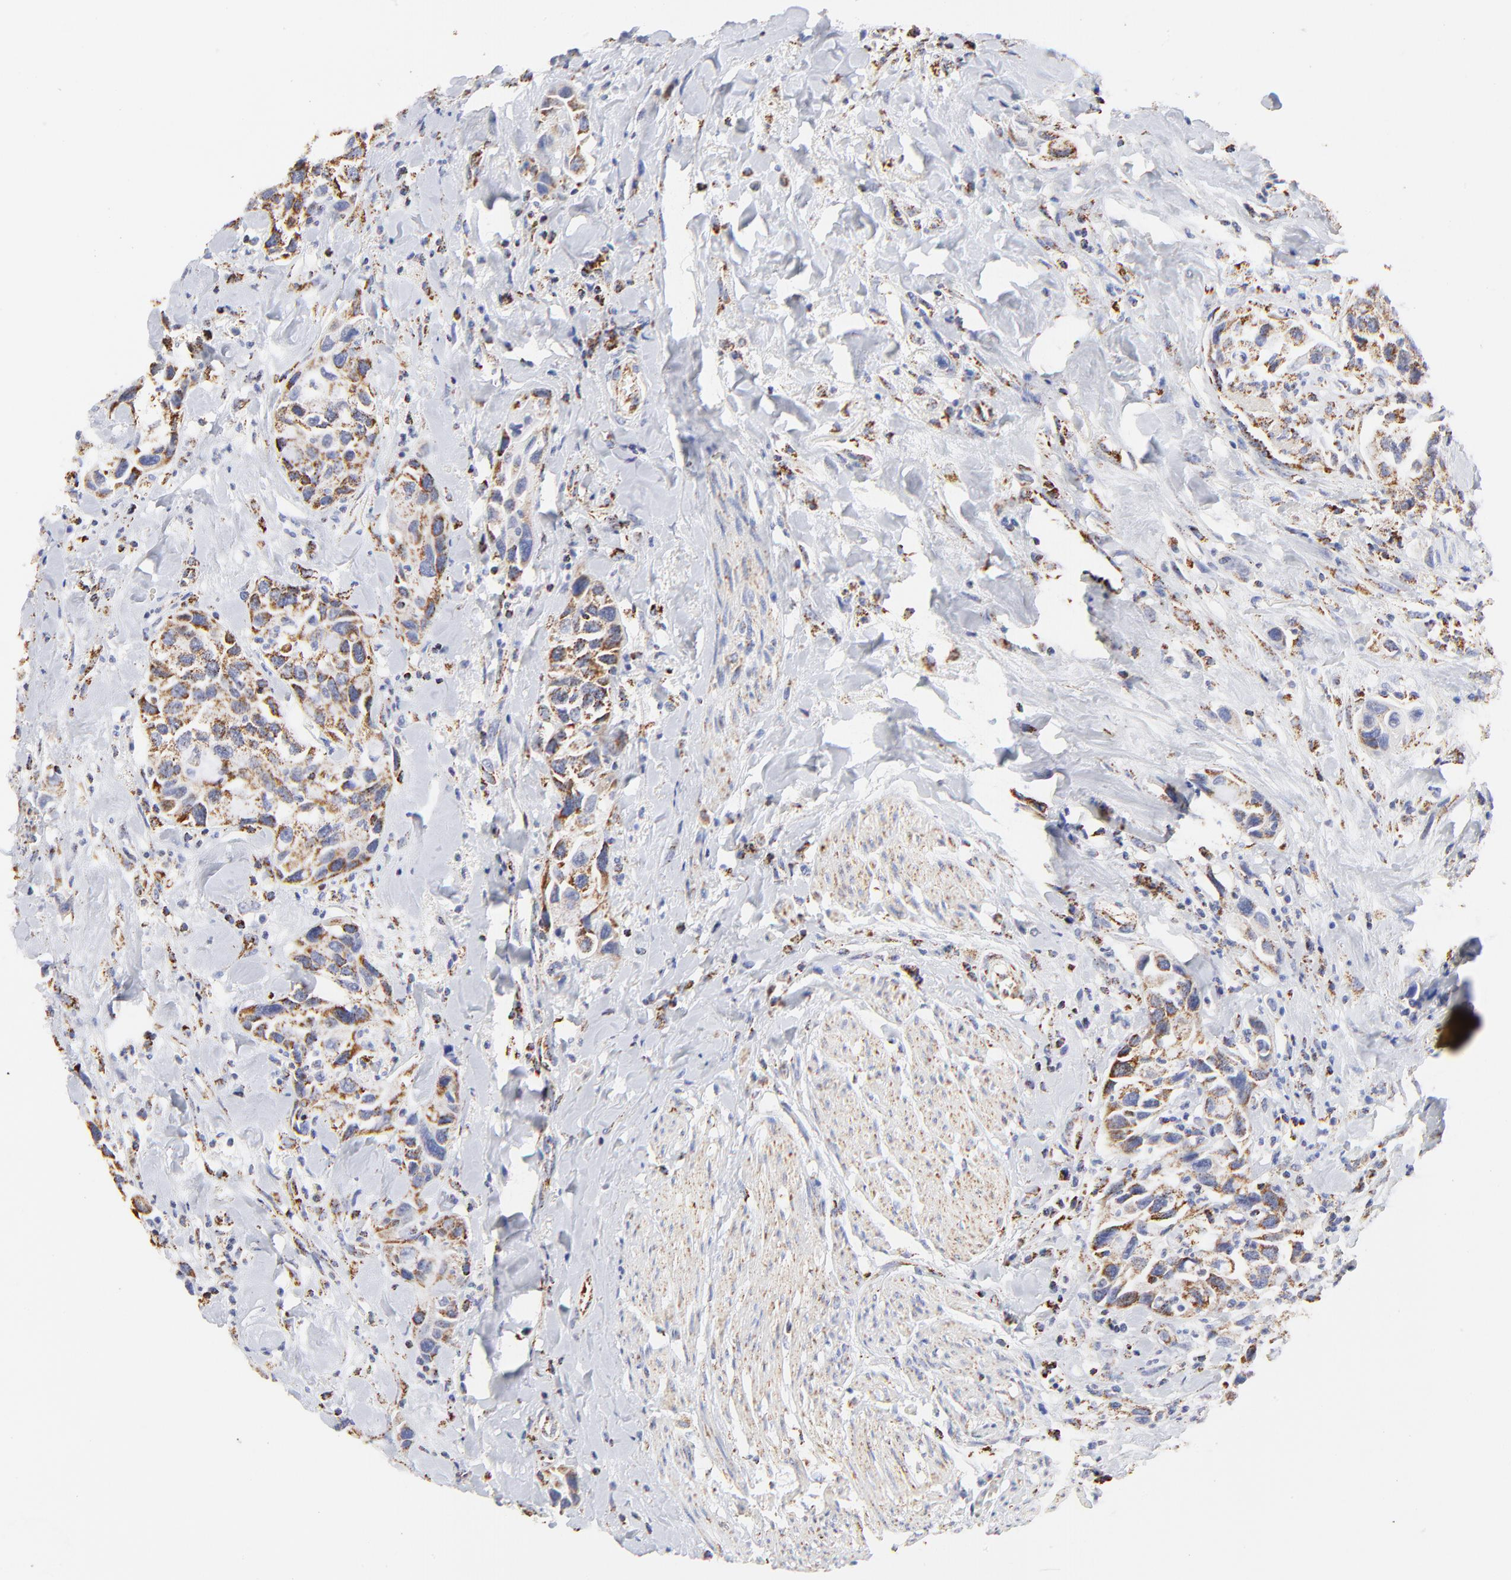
{"staining": {"intensity": "moderate", "quantity": ">75%", "location": "cytoplasmic/membranous"}, "tissue": "urothelial cancer", "cell_type": "Tumor cells", "image_type": "cancer", "snomed": [{"axis": "morphology", "description": "Urothelial carcinoma, High grade"}, {"axis": "topography", "description": "Urinary bladder"}], "caption": "The photomicrograph exhibits immunohistochemical staining of urothelial carcinoma (high-grade). There is moderate cytoplasmic/membranous expression is appreciated in about >75% of tumor cells. (DAB (3,3'-diaminobenzidine) IHC, brown staining for protein, blue staining for nuclei).", "gene": "COX4I1", "patient": {"sex": "male", "age": 66}}